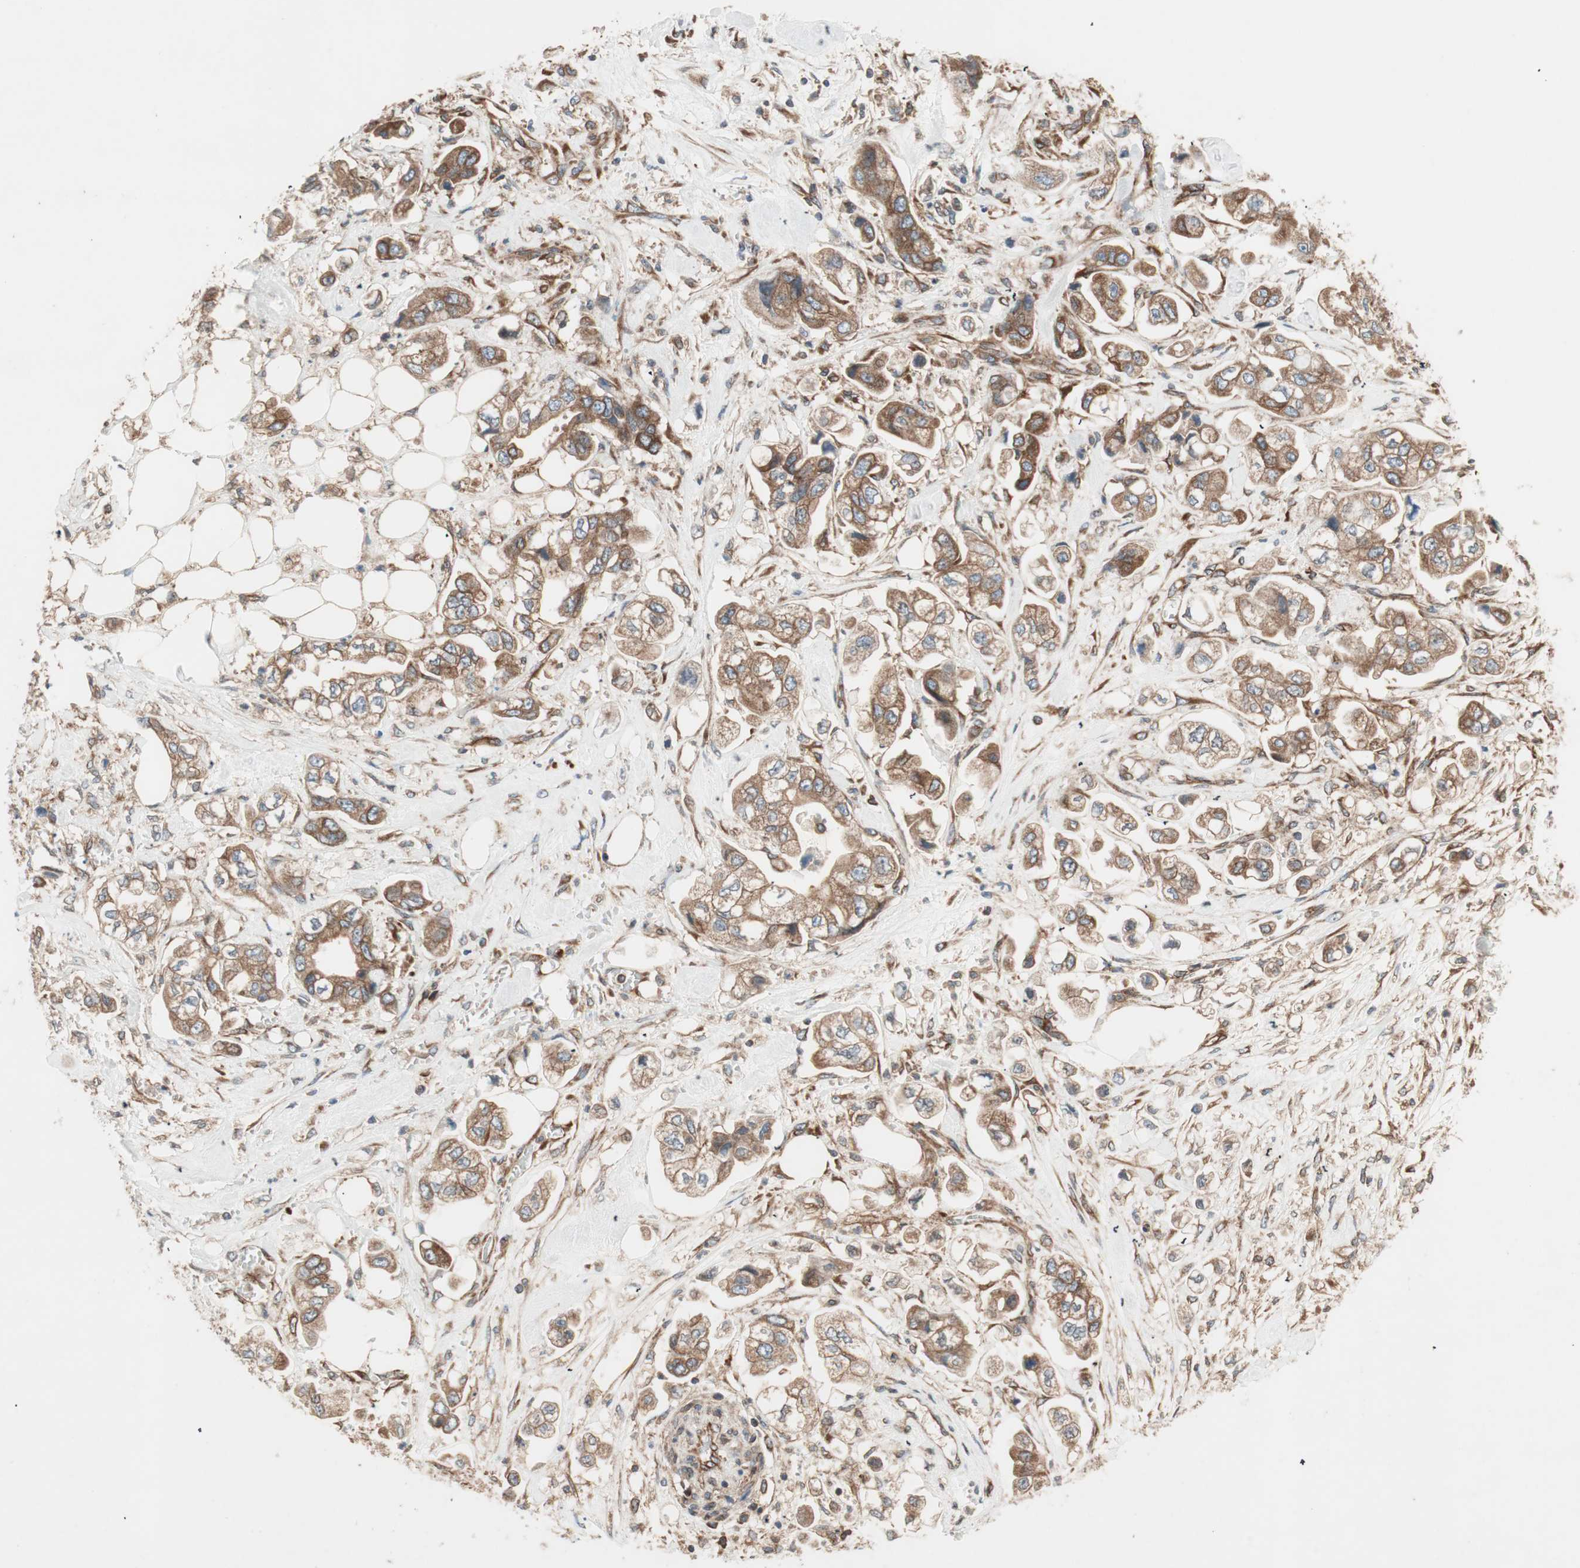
{"staining": {"intensity": "moderate", "quantity": ">75%", "location": "cytoplasmic/membranous"}, "tissue": "stomach cancer", "cell_type": "Tumor cells", "image_type": "cancer", "snomed": [{"axis": "morphology", "description": "Adenocarcinoma, NOS"}, {"axis": "topography", "description": "Stomach"}], "caption": "A histopathology image showing moderate cytoplasmic/membranous staining in approximately >75% of tumor cells in stomach cancer, as visualized by brown immunohistochemical staining.", "gene": "RAB5A", "patient": {"sex": "male", "age": 62}}